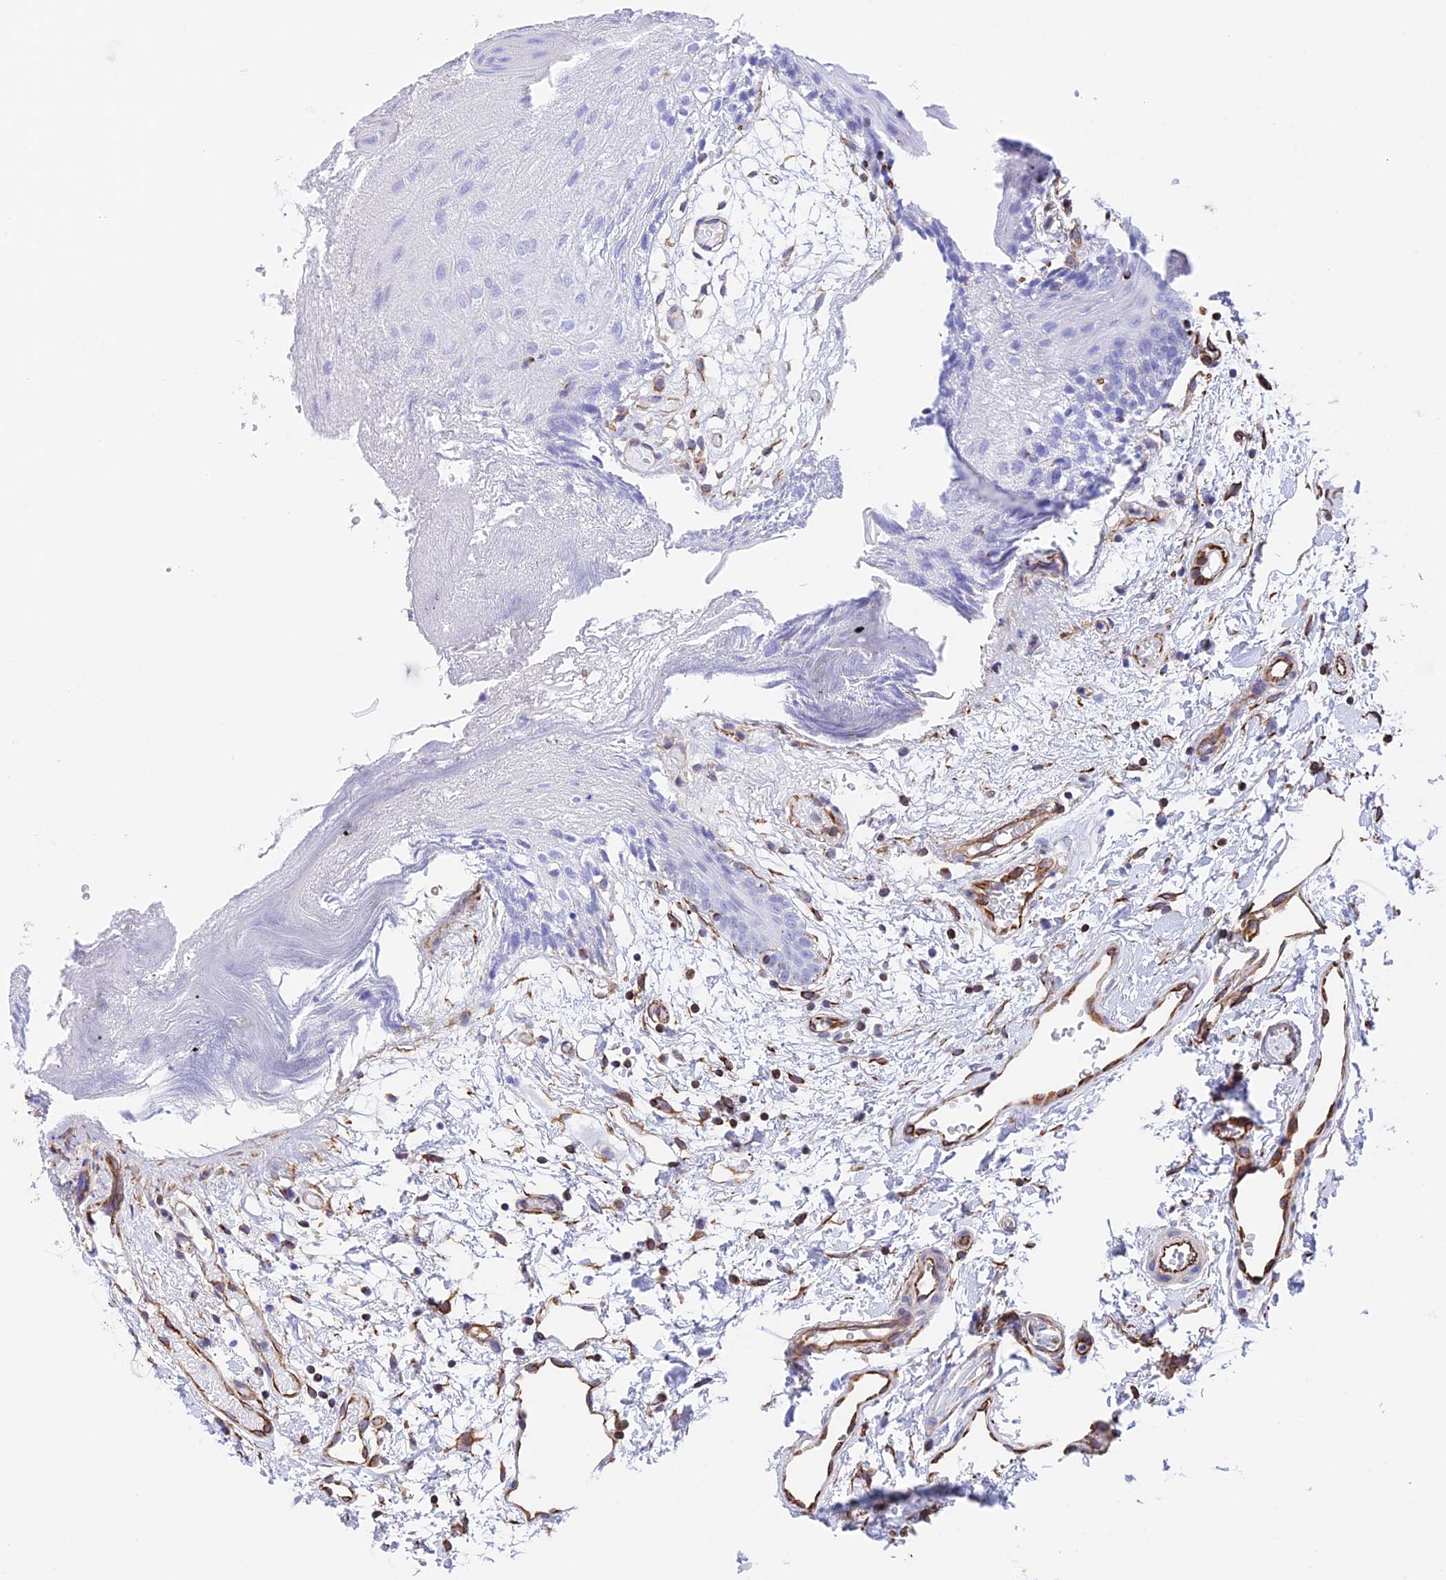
{"staining": {"intensity": "negative", "quantity": "none", "location": "none"}, "tissue": "oral mucosa", "cell_type": "Squamous epithelial cells", "image_type": "normal", "snomed": [{"axis": "morphology", "description": "Normal tissue, NOS"}, {"axis": "topography", "description": "Skeletal muscle"}, {"axis": "topography", "description": "Oral tissue"}, {"axis": "topography", "description": "Salivary gland"}, {"axis": "topography", "description": "Peripheral nerve tissue"}], "caption": "Immunohistochemistry (IHC) photomicrograph of normal oral mucosa: human oral mucosa stained with DAB displays no significant protein staining in squamous epithelial cells.", "gene": "ZNF652", "patient": {"sex": "male", "age": 54}}